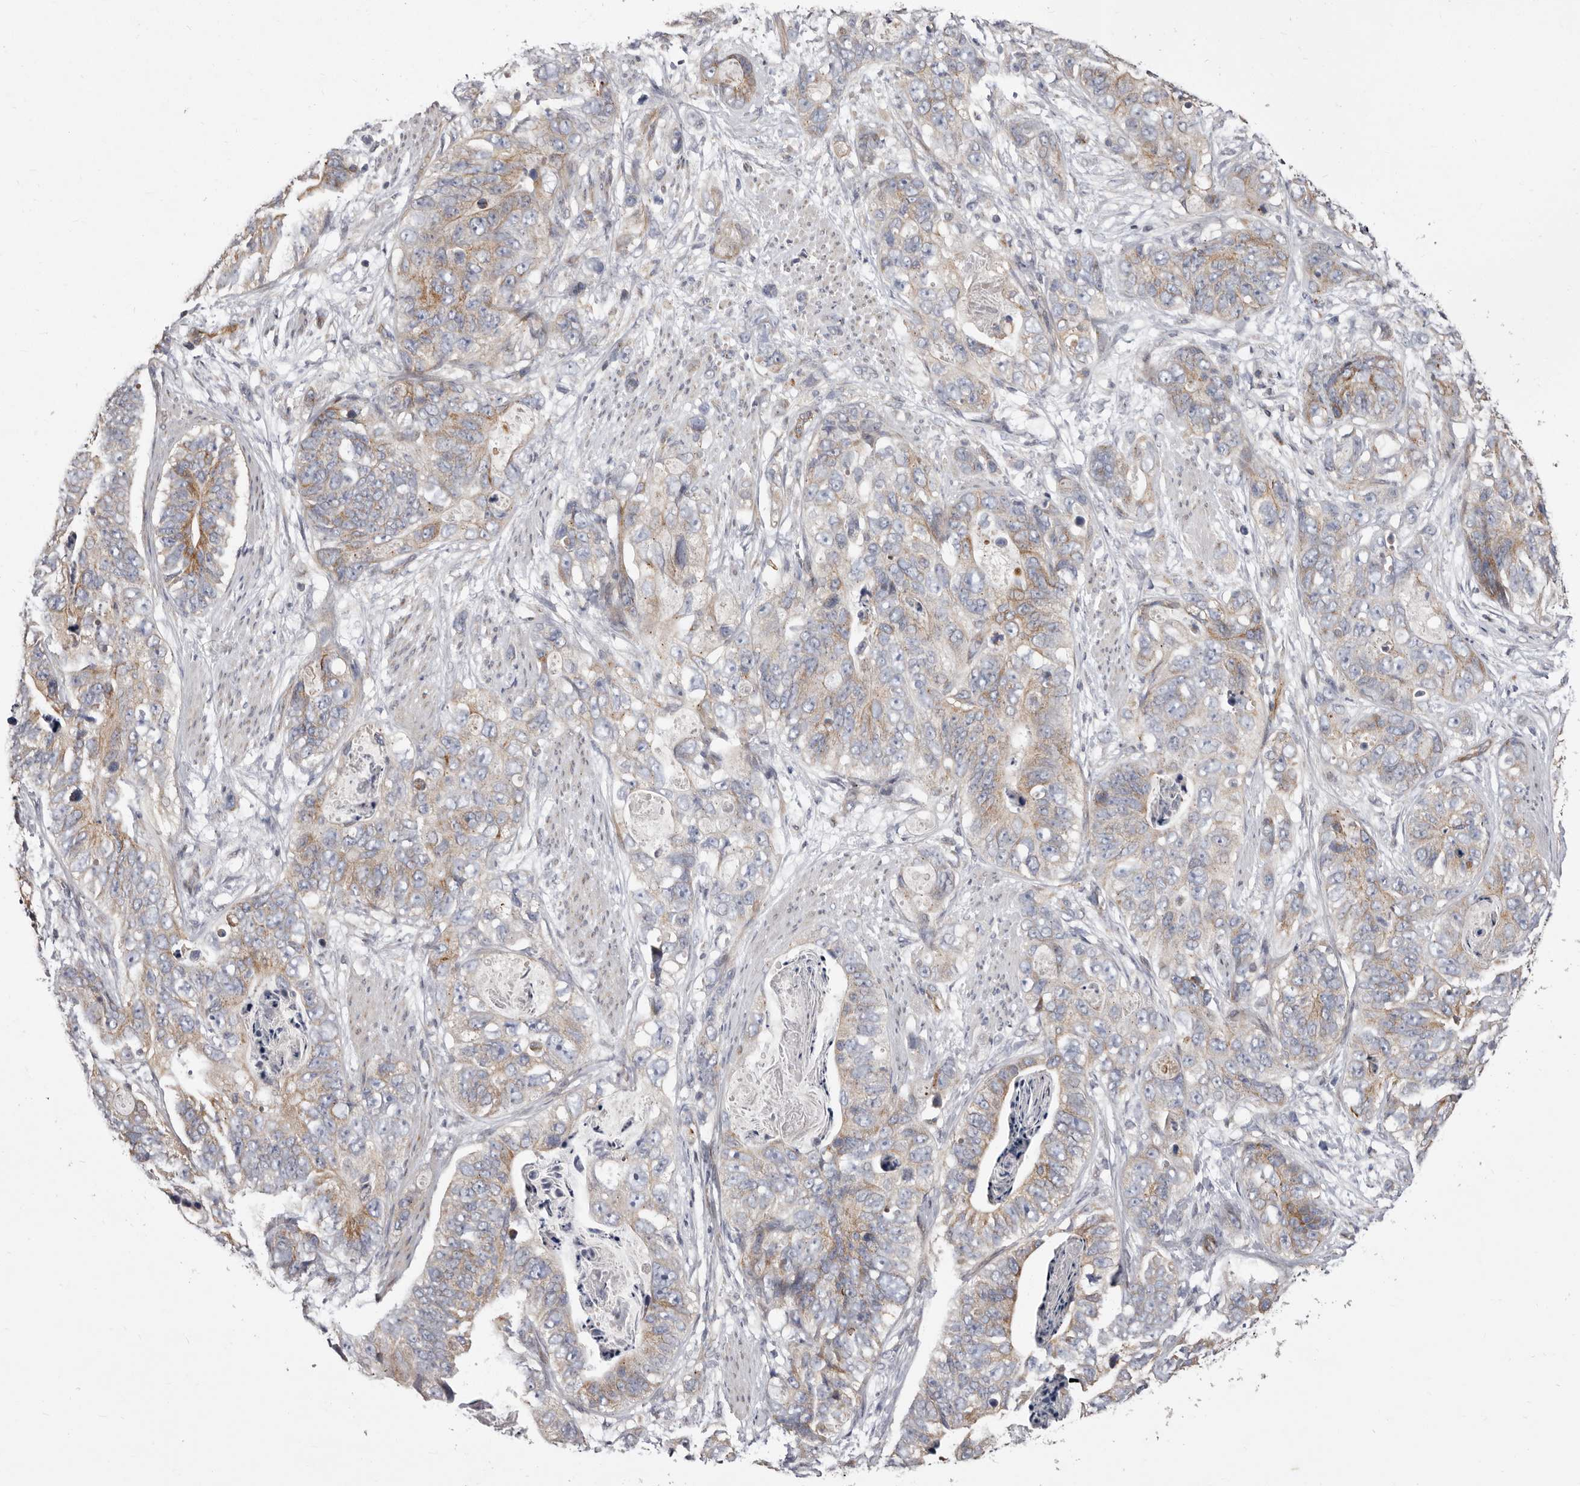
{"staining": {"intensity": "moderate", "quantity": "25%-75%", "location": "cytoplasmic/membranous"}, "tissue": "stomach cancer", "cell_type": "Tumor cells", "image_type": "cancer", "snomed": [{"axis": "morphology", "description": "Adenocarcinoma, NOS"}, {"axis": "topography", "description": "Stomach"}], "caption": "Moderate cytoplasmic/membranous positivity for a protein is appreciated in approximately 25%-75% of tumor cells of stomach cancer using immunohistochemistry.", "gene": "TIMM17B", "patient": {"sex": "female", "age": 89}}